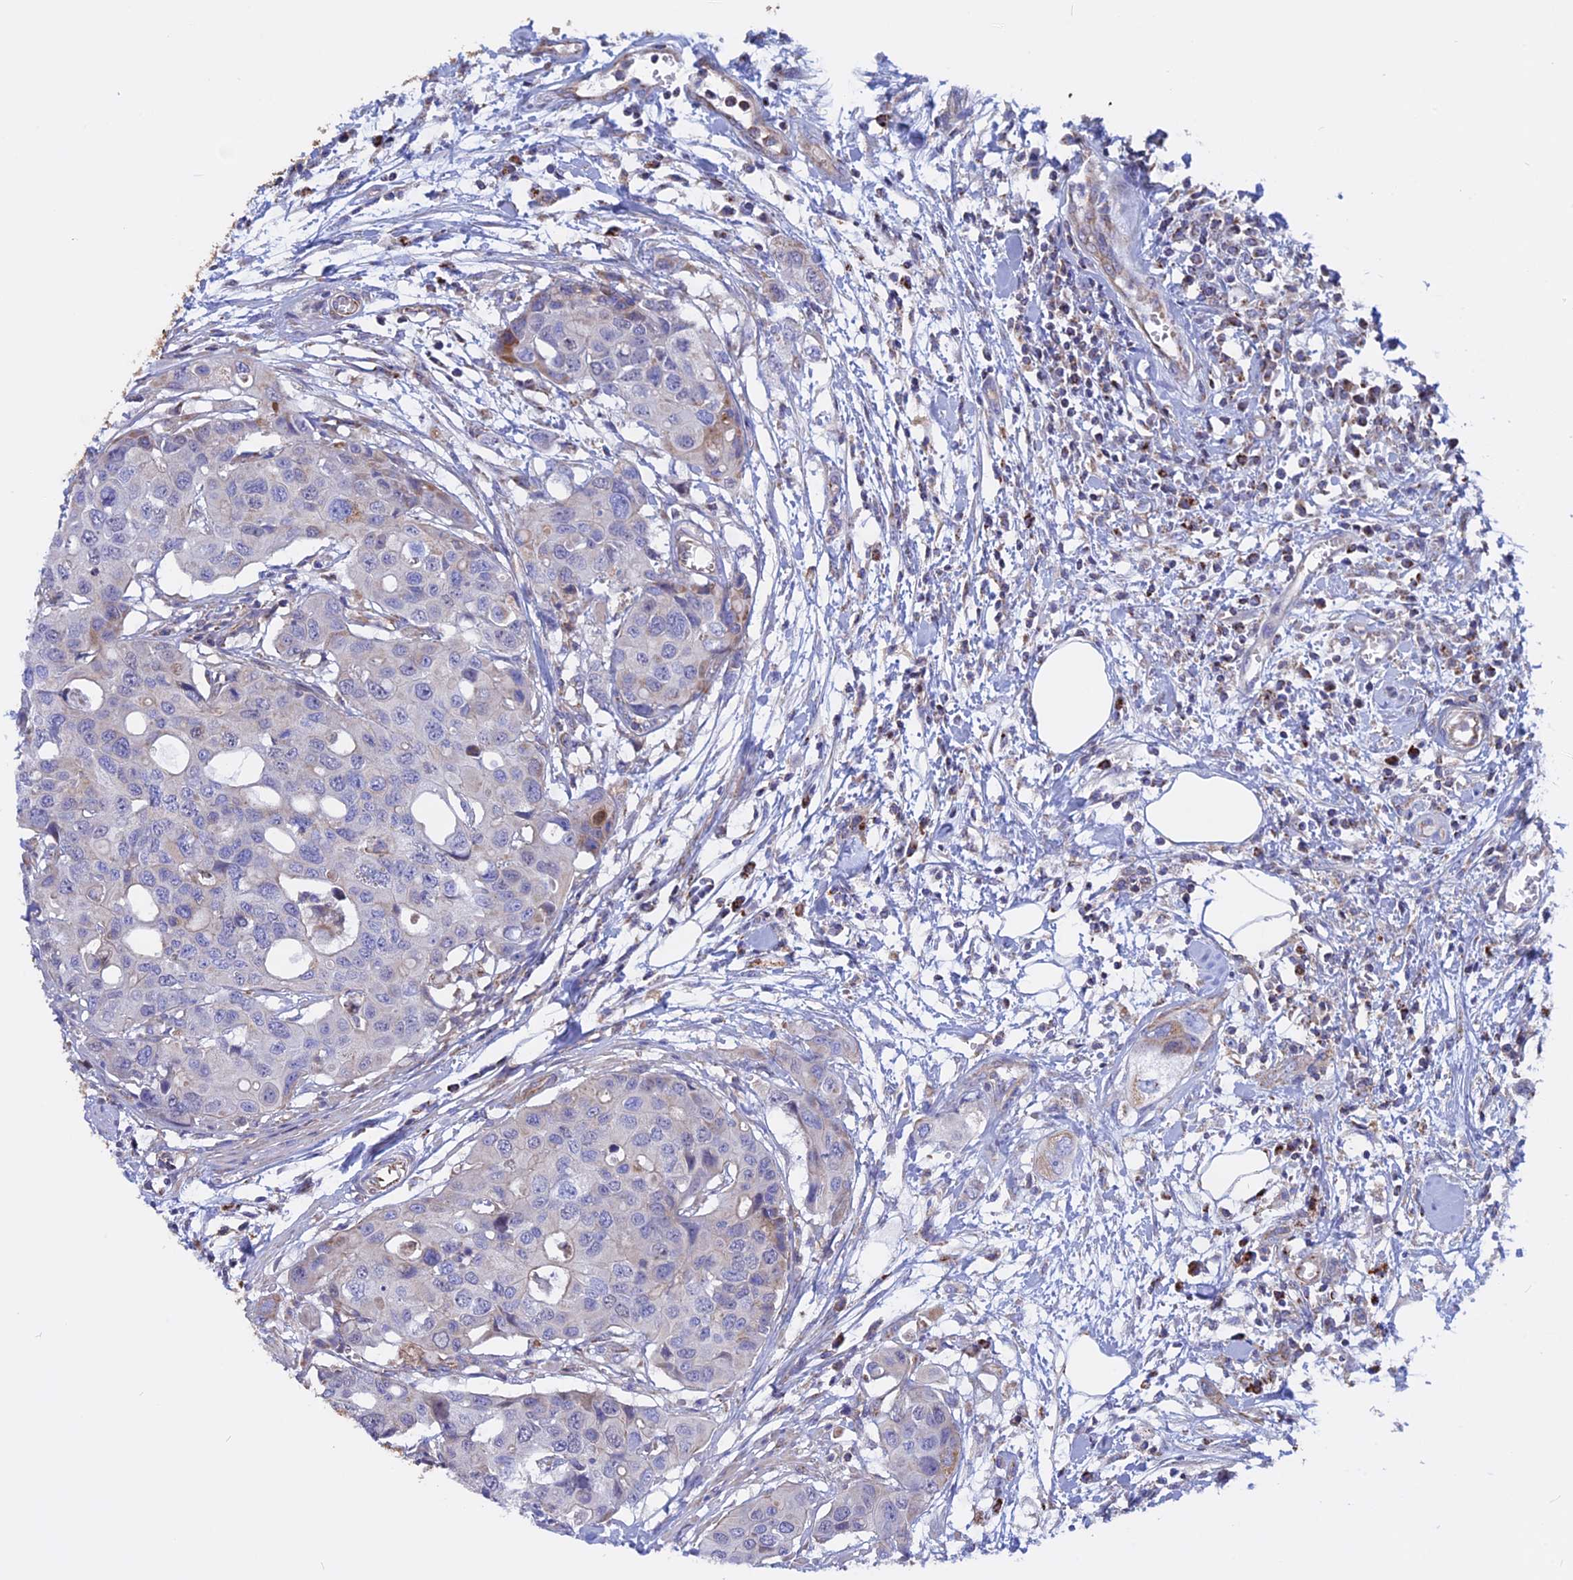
{"staining": {"intensity": "negative", "quantity": "none", "location": "none"}, "tissue": "colorectal cancer", "cell_type": "Tumor cells", "image_type": "cancer", "snomed": [{"axis": "morphology", "description": "Adenocarcinoma, NOS"}, {"axis": "topography", "description": "Colon"}], "caption": "Colorectal adenocarcinoma was stained to show a protein in brown. There is no significant expression in tumor cells. Nuclei are stained in blue.", "gene": "GCDH", "patient": {"sex": "male", "age": 77}}